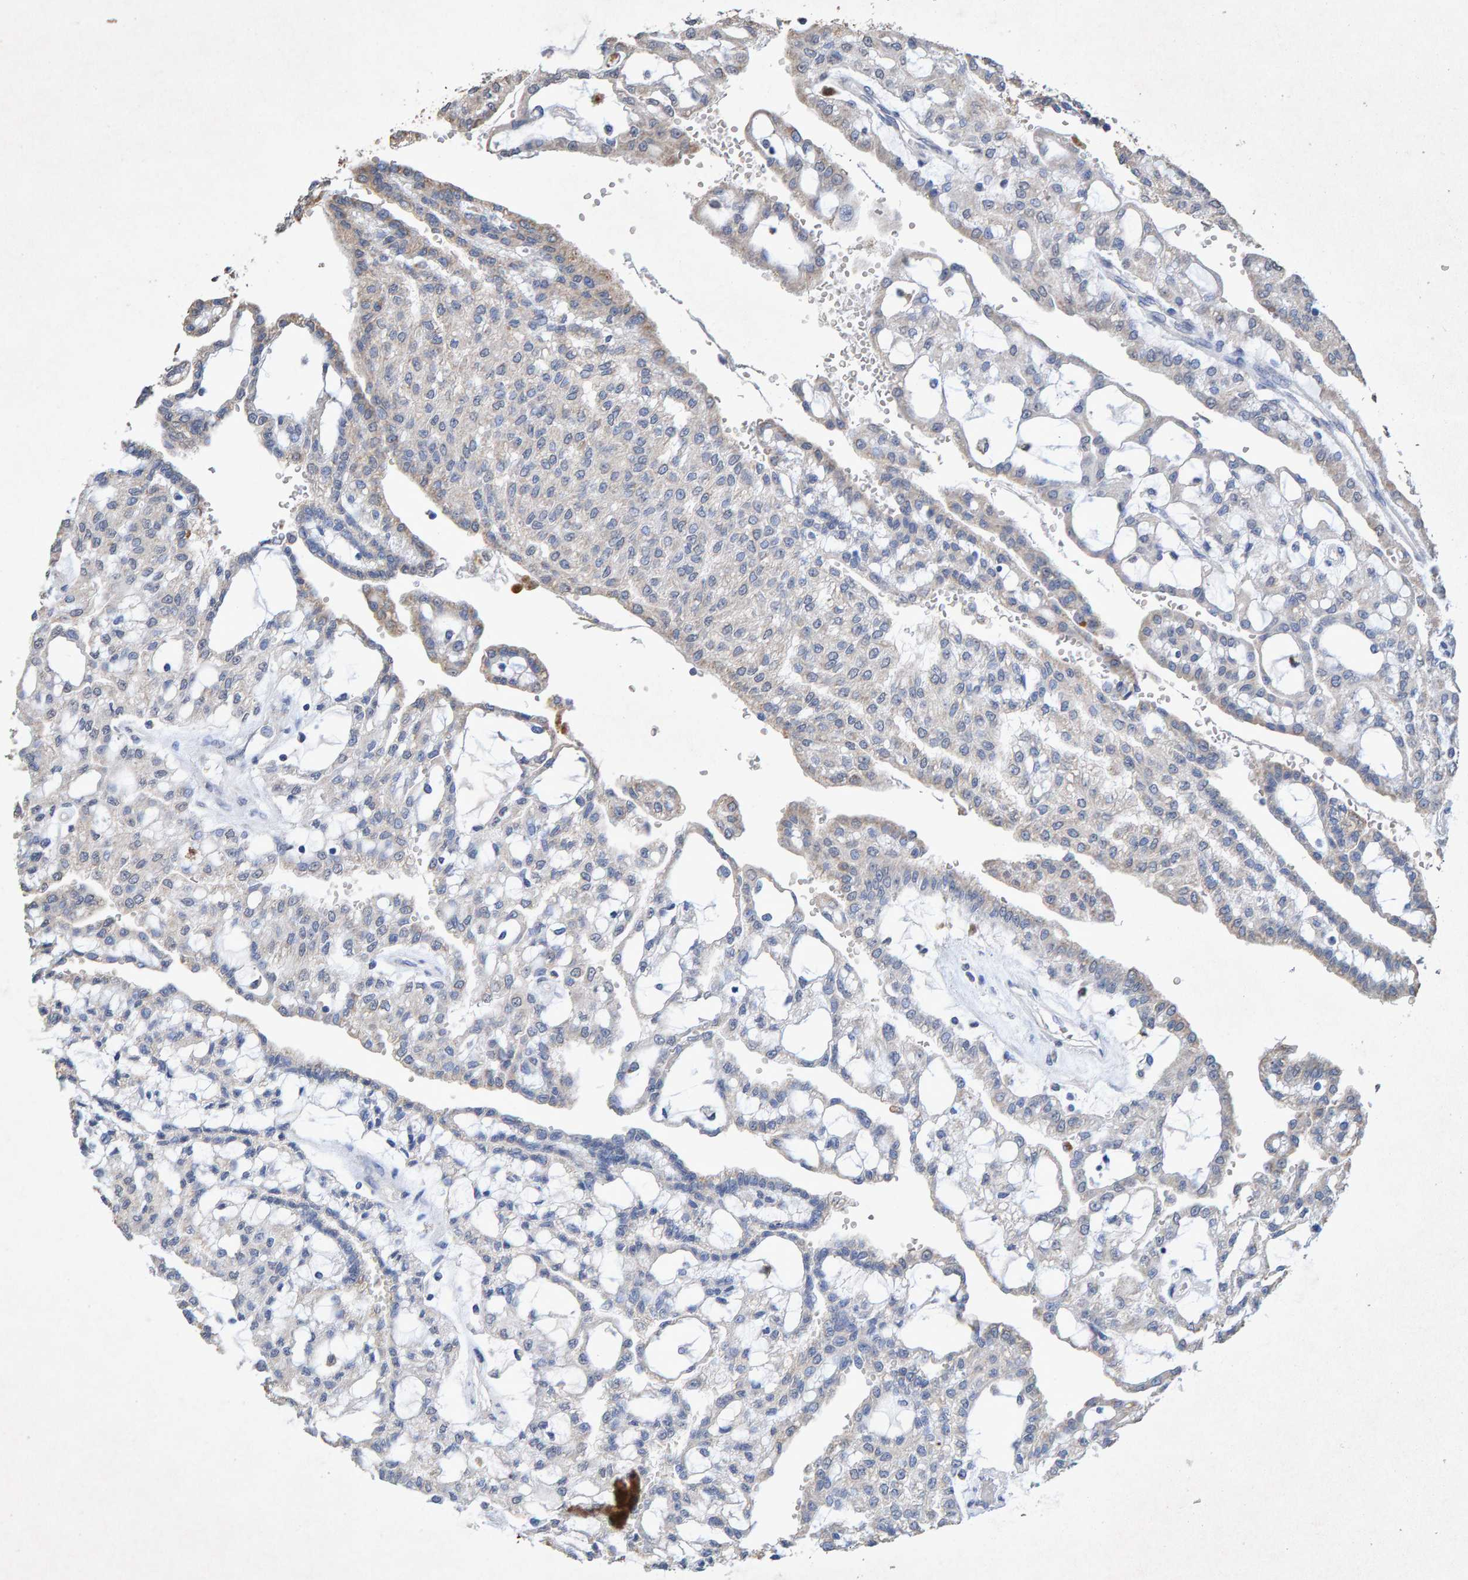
{"staining": {"intensity": "weak", "quantity": "<25%", "location": "cytoplasmic/membranous"}, "tissue": "renal cancer", "cell_type": "Tumor cells", "image_type": "cancer", "snomed": [{"axis": "morphology", "description": "Adenocarcinoma, NOS"}, {"axis": "topography", "description": "Kidney"}], "caption": "High power microscopy image of an immunohistochemistry (IHC) histopathology image of adenocarcinoma (renal), revealing no significant staining in tumor cells.", "gene": "CTH", "patient": {"sex": "male", "age": 63}}